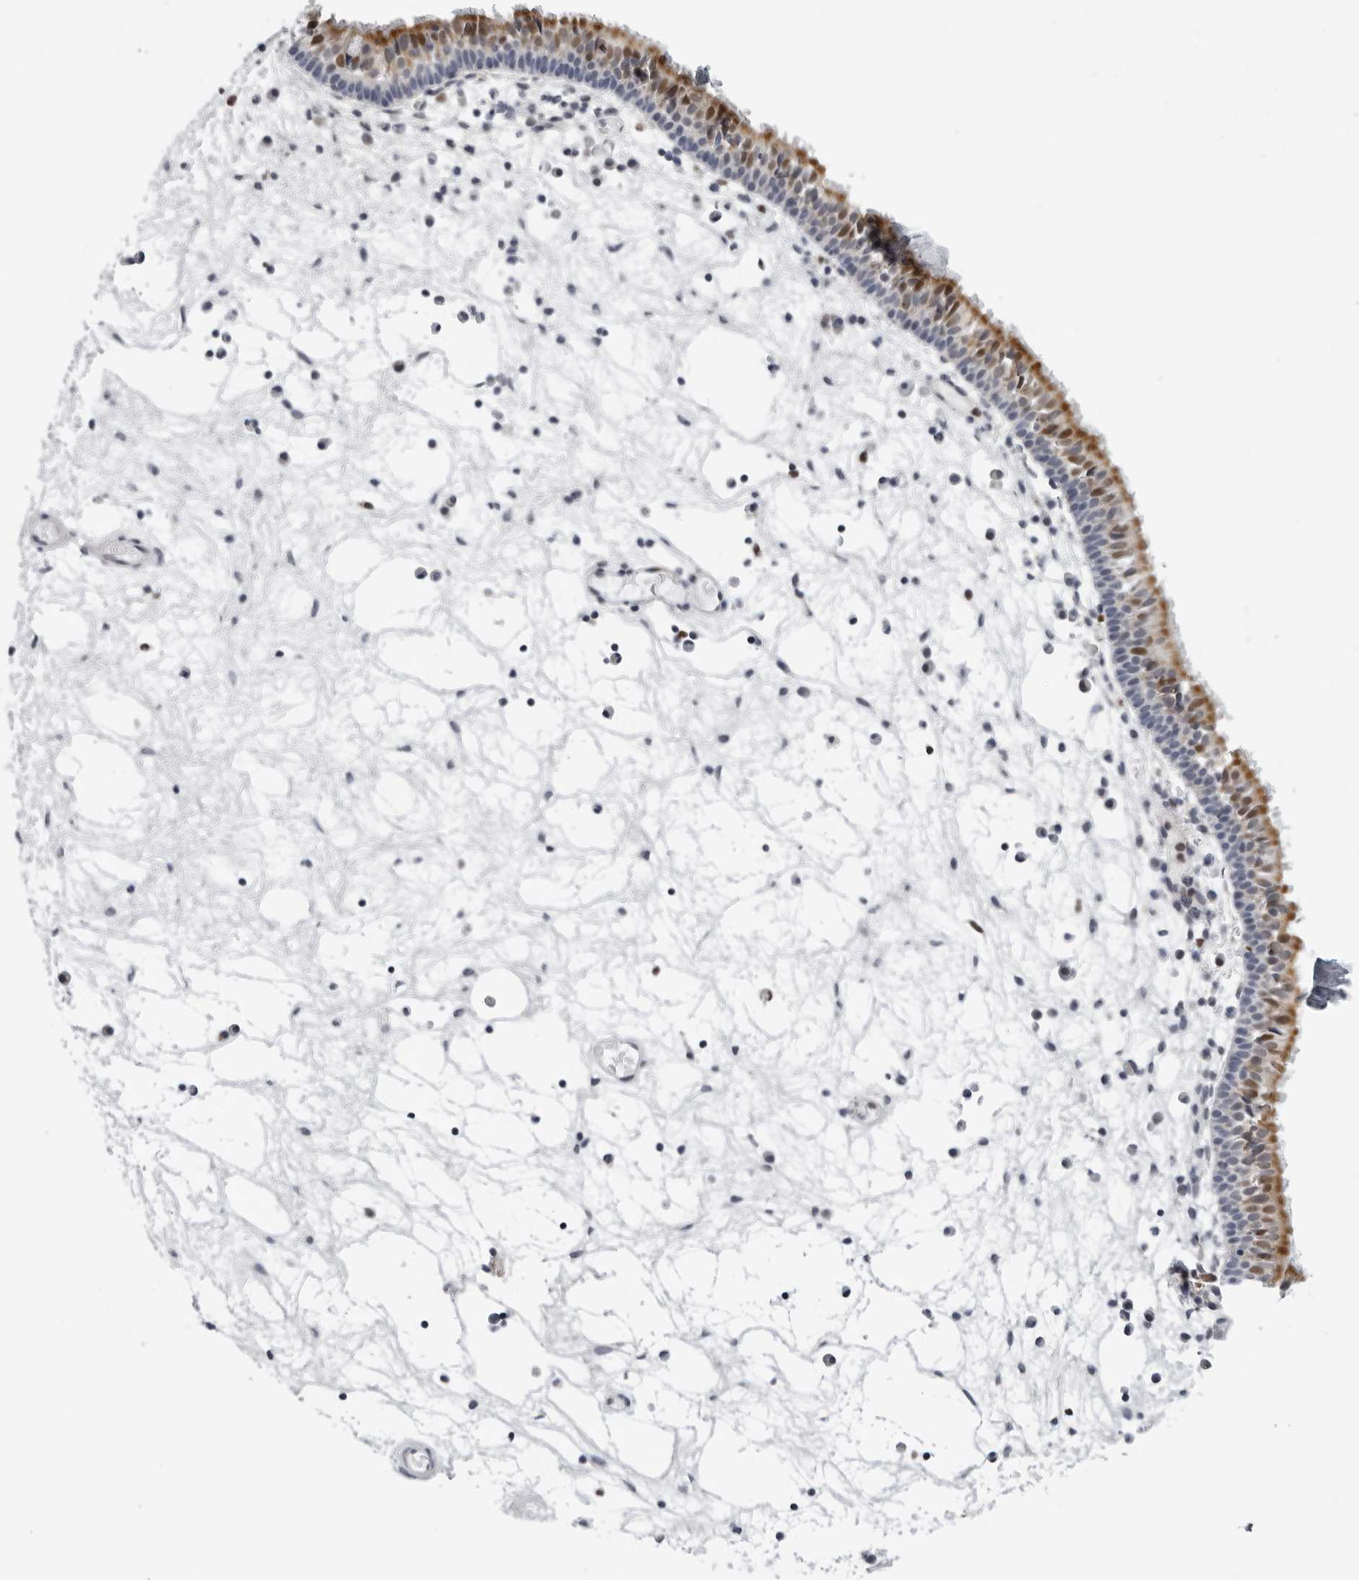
{"staining": {"intensity": "moderate", "quantity": "25%-75%", "location": "cytoplasmic/membranous,nuclear"}, "tissue": "nasopharynx", "cell_type": "Respiratory epithelial cells", "image_type": "normal", "snomed": [{"axis": "morphology", "description": "Normal tissue, NOS"}, {"axis": "morphology", "description": "Inflammation, NOS"}, {"axis": "morphology", "description": "Malignant melanoma, Metastatic site"}, {"axis": "topography", "description": "Nasopharynx"}], "caption": "A histopathology image of nasopharynx stained for a protein shows moderate cytoplasmic/membranous,nuclear brown staining in respiratory epithelial cells. (DAB = brown stain, brightfield microscopy at high magnification).", "gene": "CPT2", "patient": {"sex": "male", "age": 70}}